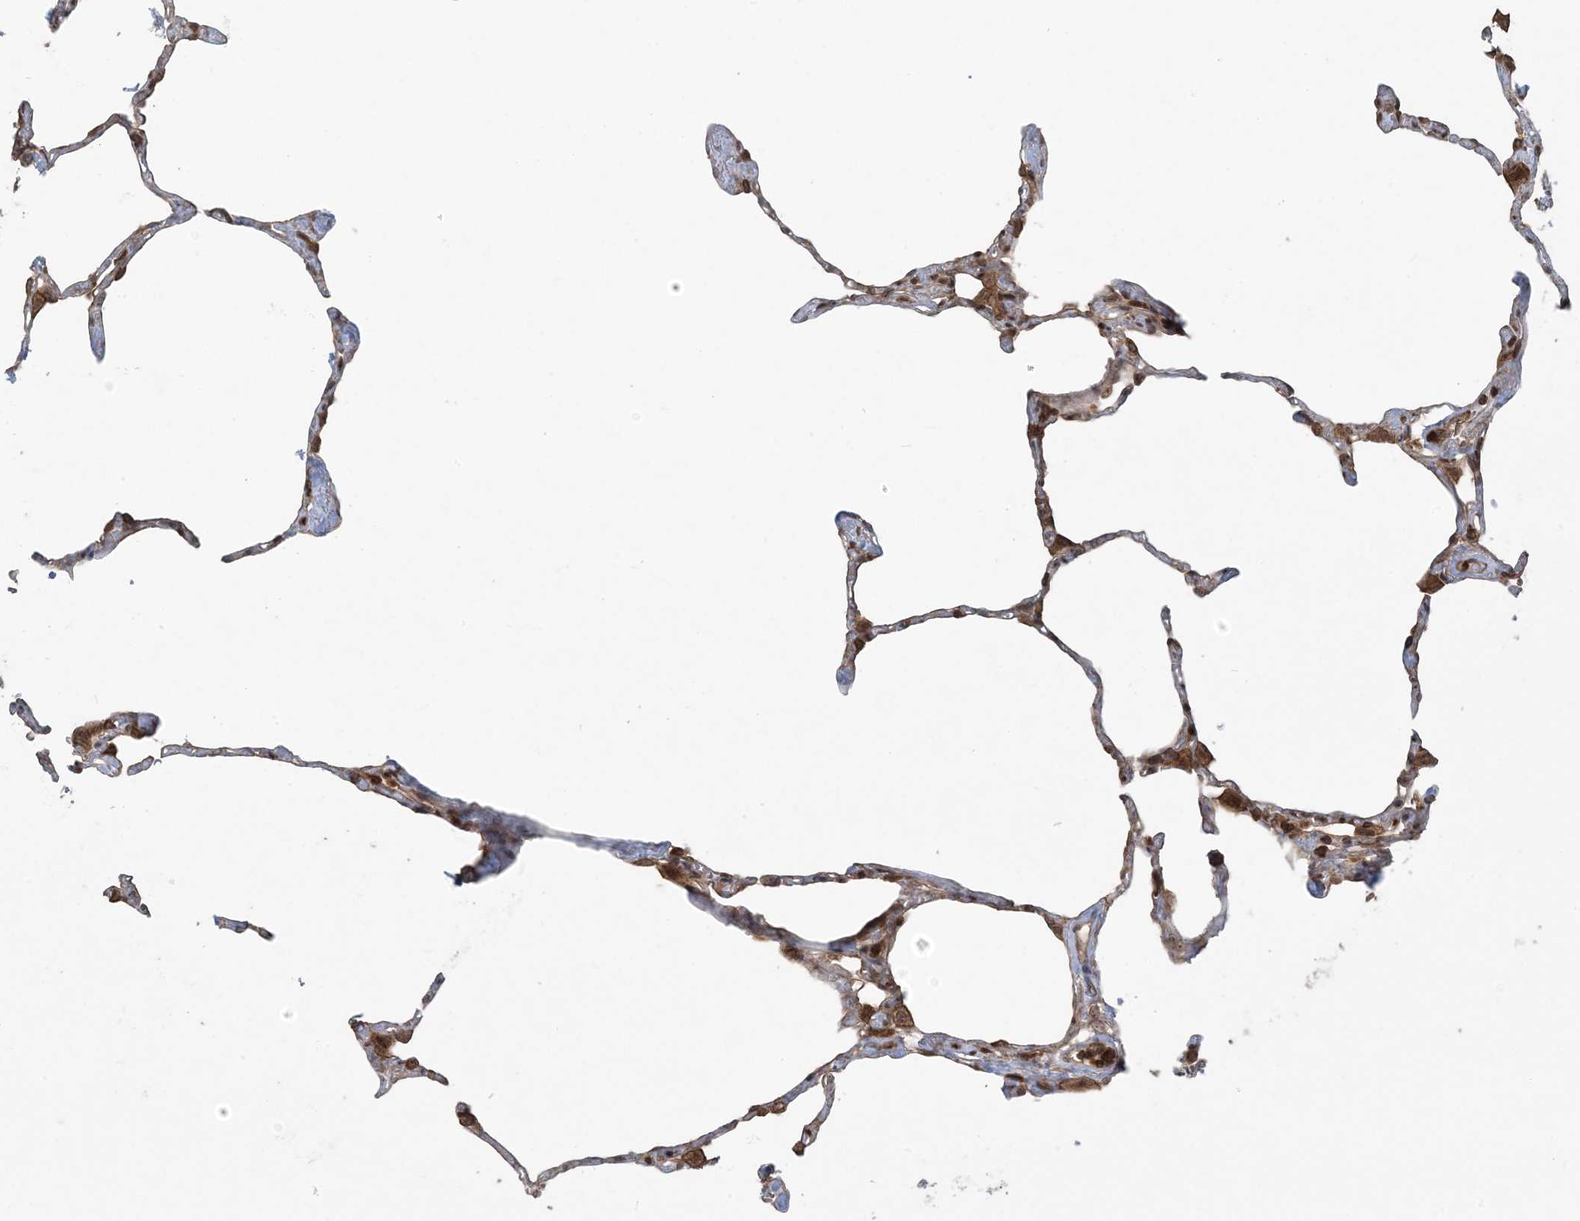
{"staining": {"intensity": "moderate", "quantity": ">75%", "location": "cytoplasmic/membranous"}, "tissue": "lung", "cell_type": "Alveolar cells", "image_type": "normal", "snomed": [{"axis": "morphology", "description": "Normal tissue, NOS"}, {"axis": "topography", "description": "Lung"}], "caption": "Immunohistochemistry (DAB (3,3'-diaminobenzidine)) staining of normal human lung demonstrates moderate cytoplasmic/membranous protein expression in approximately >75% of alveolar cells.", "gene": "DDX19B", "patient": {"sex": "male", "age": 65}}